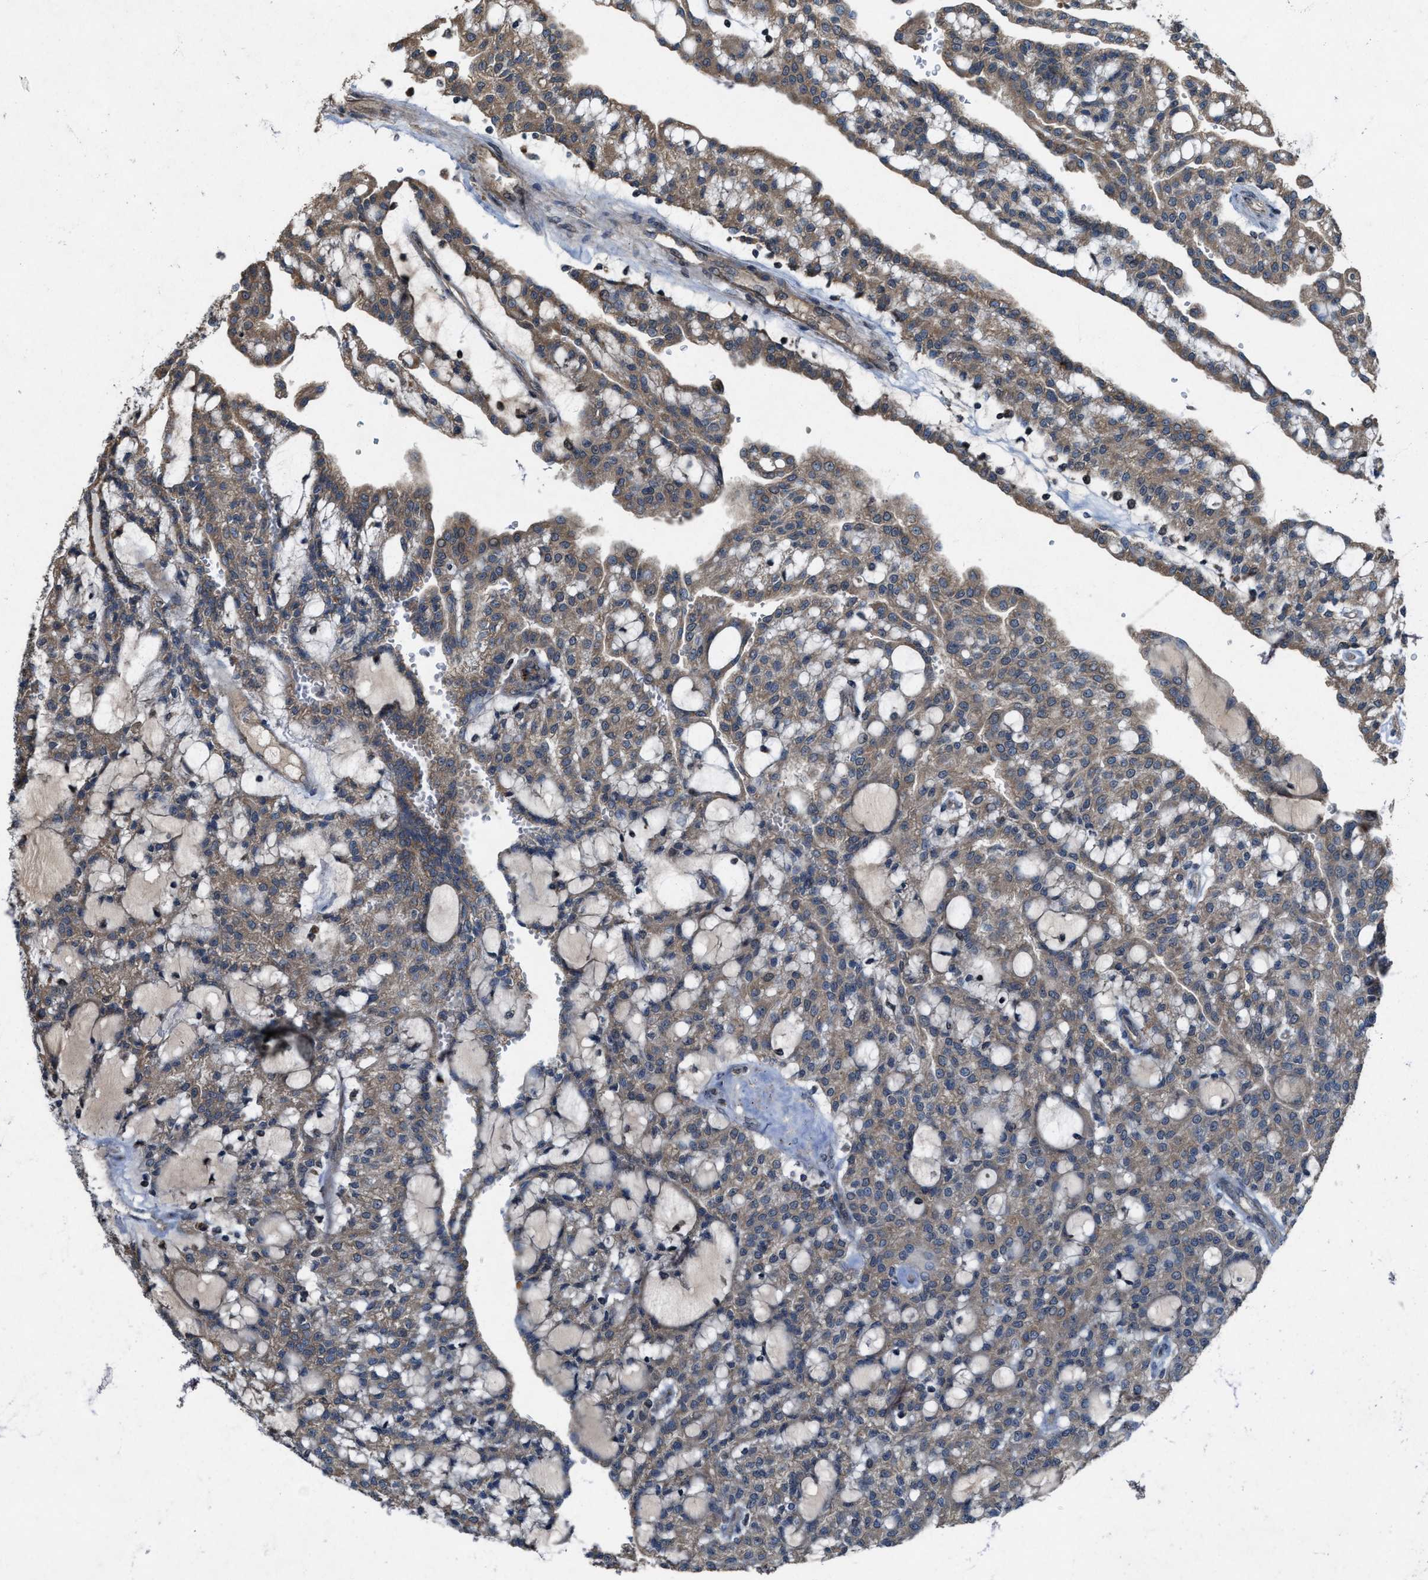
{"staining": {"intensity": "weak", "quantity": ">75%", "location": "cytoplasmic/membranous"}, "tissue": "renal cancer", "cell_type": "Tumor cells", "image_type": "cancer", "snomed": [{"axis": "morphology", "description": "Adenocarcinoma, NOS"}, {"axis": "topography", "description": "Kidney"}], "caption": "DAB immunohistochemical staining of human renal cancer (adenocarcinoma) demonstrates weak cytoplasmic/membranous protein positivity in approximately >75% of tumor cells.", "gene": "PDP2", "patient": {"sex": "male", "age": 63}}